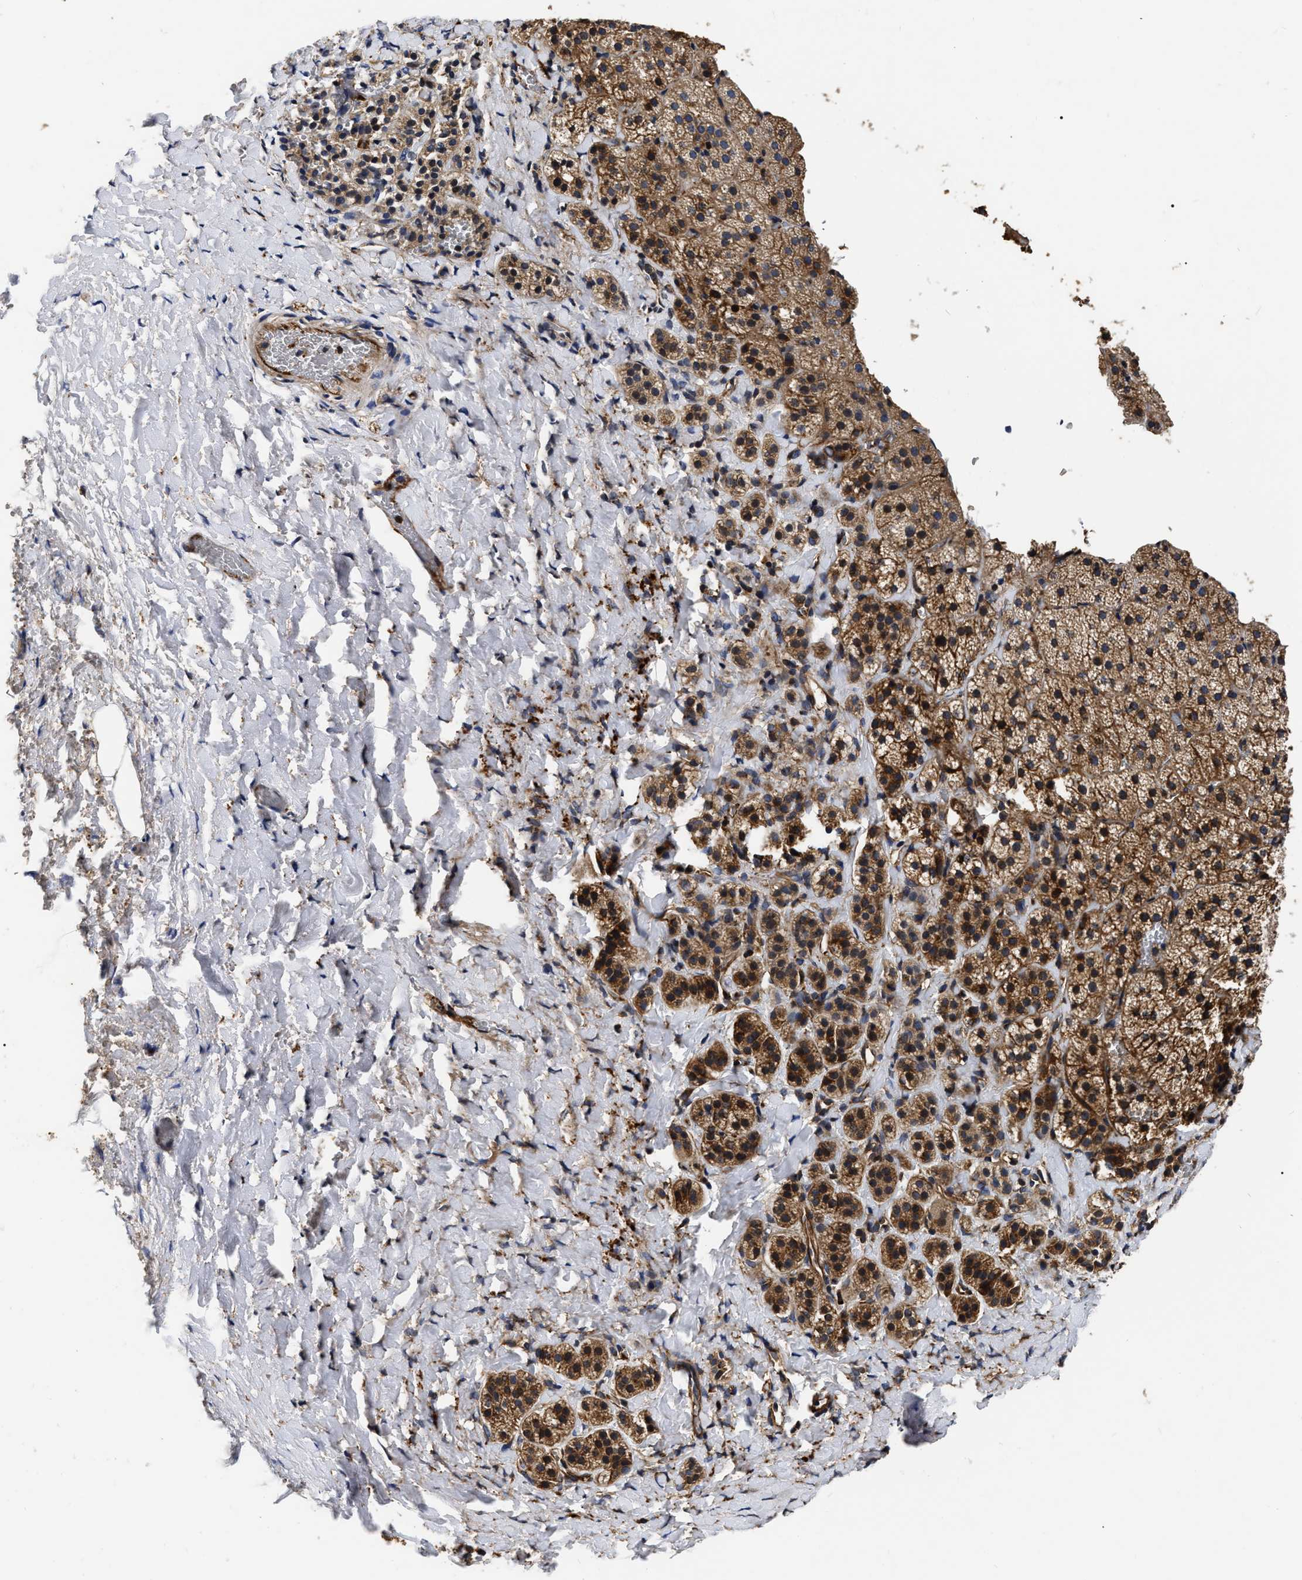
{"staining": {"intensity": "strong", "quantity": ">75%", "location": "cytoplasmic/membranous"}, "tissue": "adrenal gland", "cell_type": "Glandular cells", "image_type": "normal", "snomed": [{"axis": "morphology", "description": "Normal tissue, NOS"}, {"axis": "topography", "description": "Adrenal gland"}], "caption": "High-magnification brightfield microscopy of benign adrenal gland stained with DAB (brown) and counterstained with hematoxylin (blue). glandular cells exhibit strong cytoplasmic/membranous staining is appreciated in about>75% of cells. (DAB (3,3'-diaminobenzidine) = brown stain, brightfield microscopy at high magnification).", "gene": "ABCG8", "patient": {"sex": "female", "age": 44}}